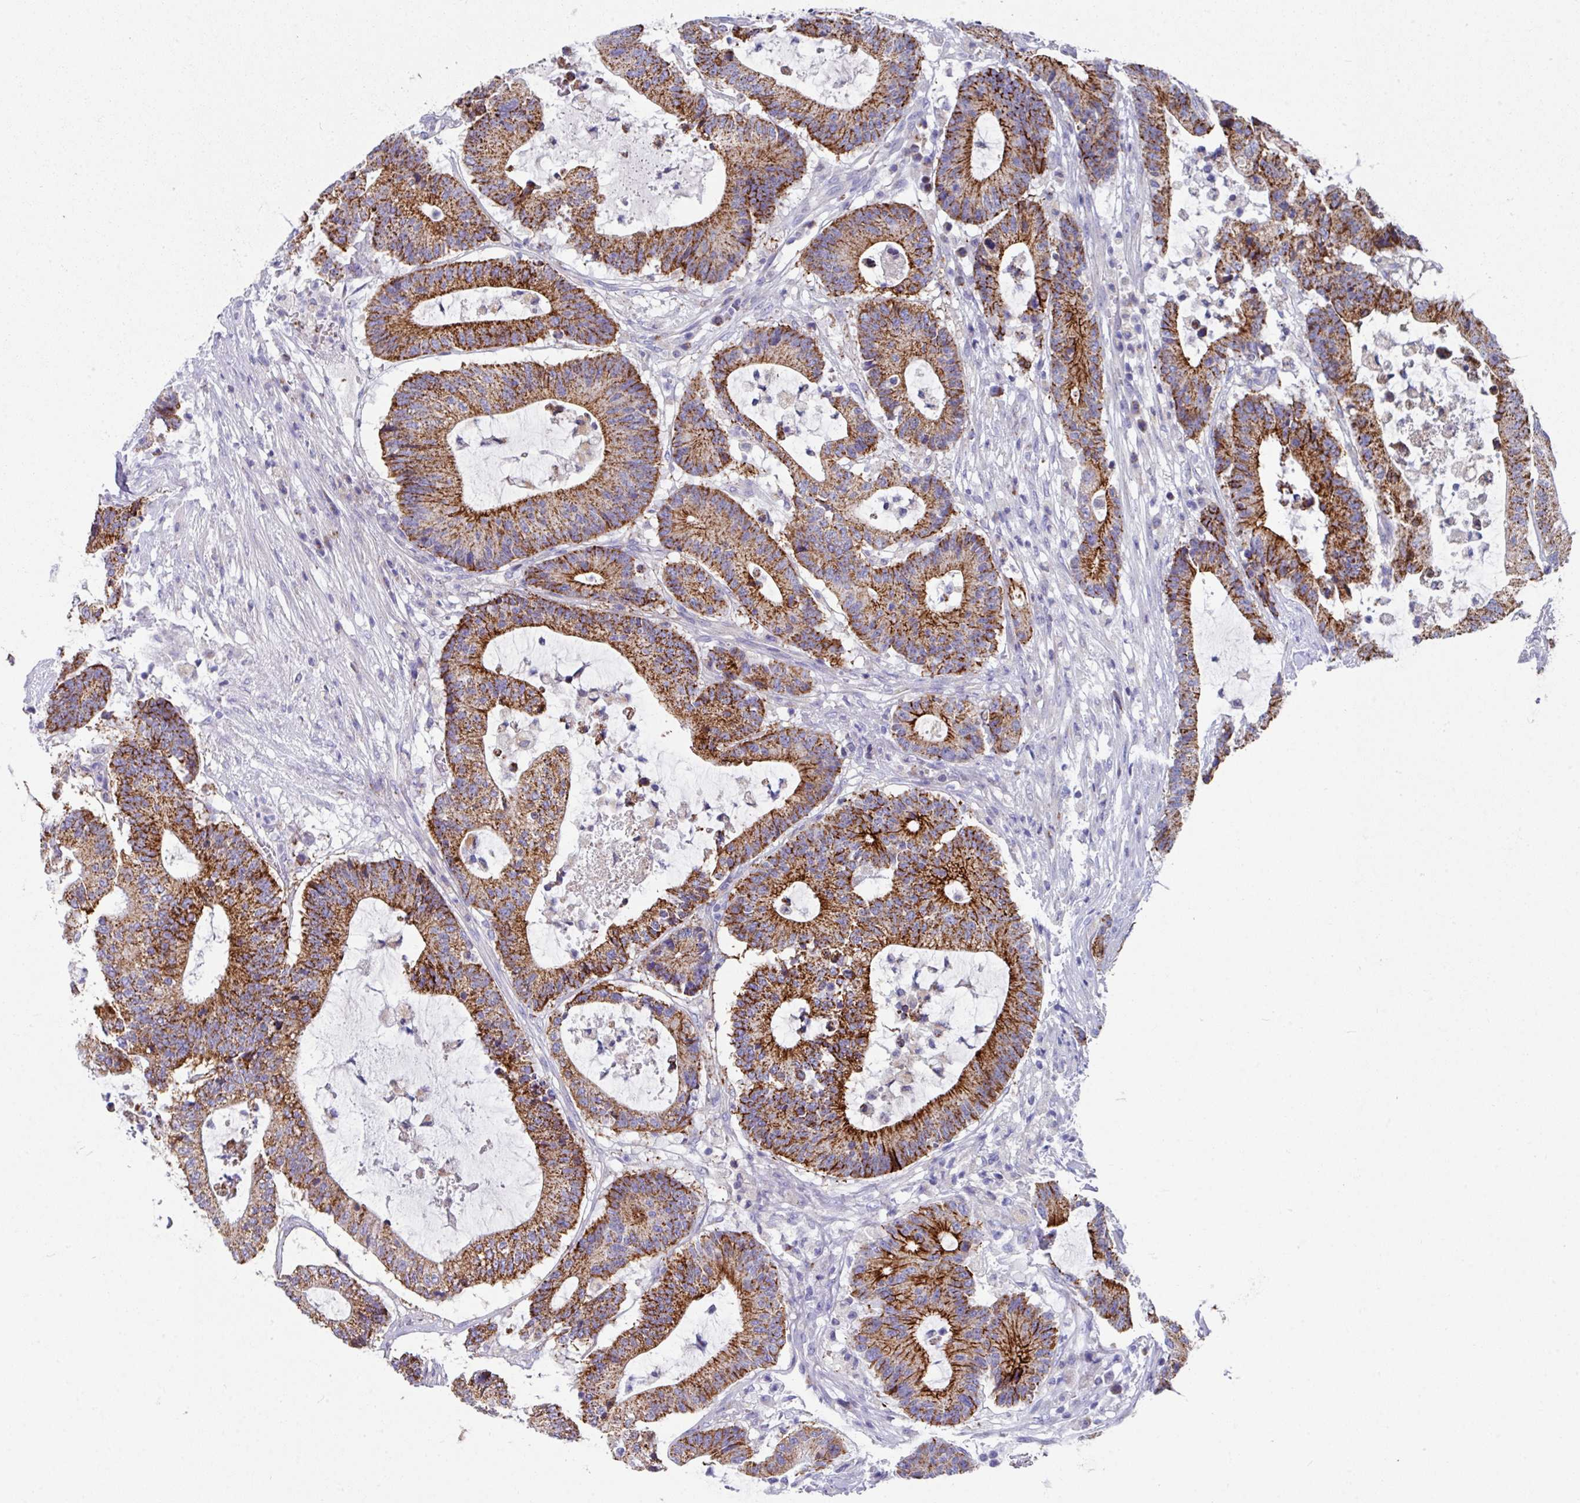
{"staining": {"intensity": "strong", "quantity": ">75%", "location": "cytoplasmic/membranous"}, "tissue": "colorectal cancer", "cell_type": "Tumor cells", "image_type": "cancer", "snomed": [{"axis": "morphology", "description": "Adenocarcinoma, NOS"}, {"axis": "topography", "description": "Colon"}], "caption": "Human colorectal adenocarcinoma stained with a protein marker reveals strong staining in tumor cells.", "gene": "CLDN1", "patient": {"sex": "female", "age": 84}}